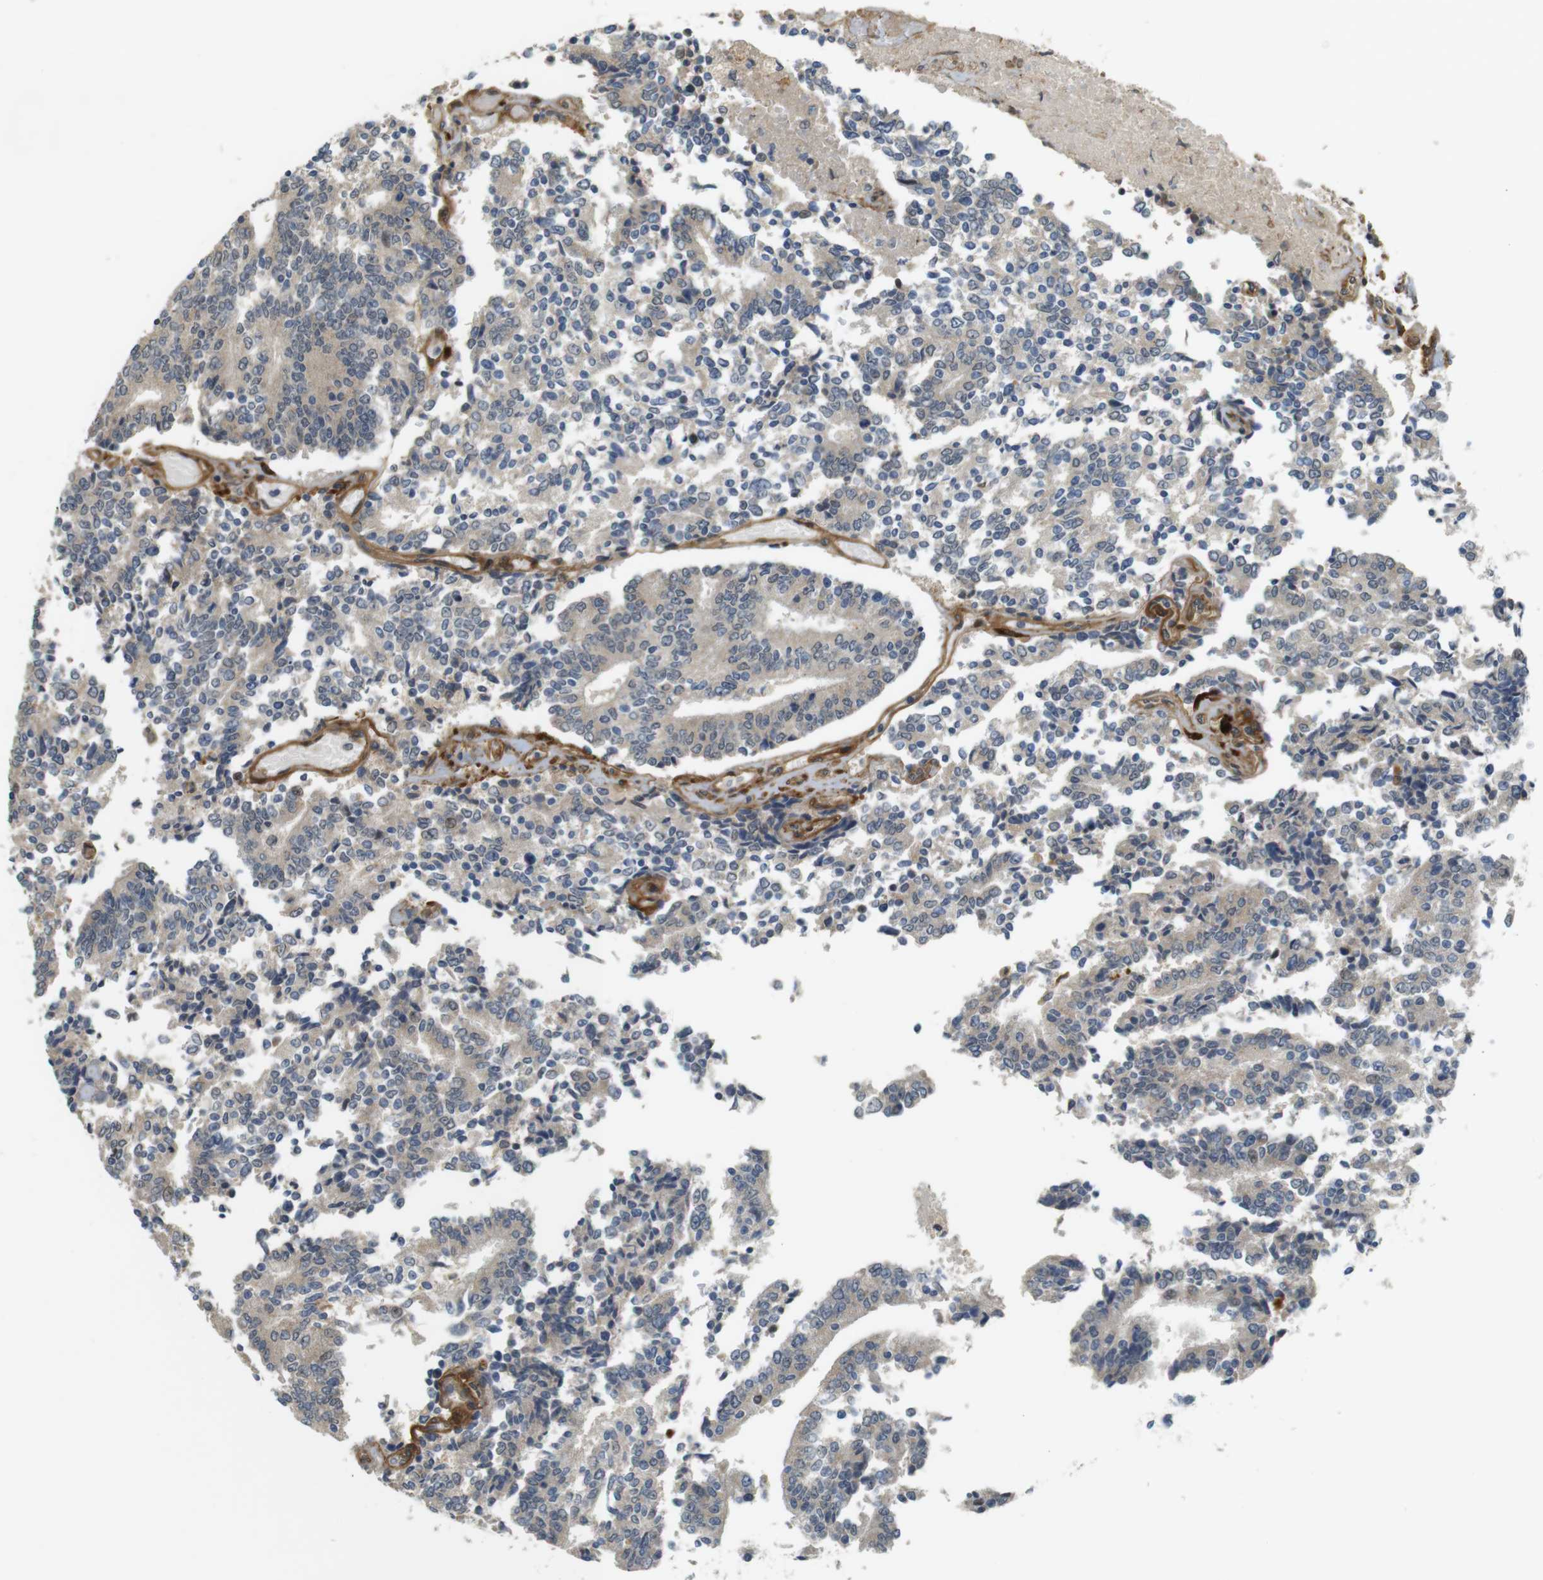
{"staining": {"intensity": "weak", "quantity": "<25%", "location": "cytoplasmic/membranous"}, "tissue": "prostate cancer", "cell_type": "Tumor cells", "image_type": "cancer", "snomed": [{"axis": "morphology", "description": "Normal tissue, NOS"}, {"axis": "morphology", "description": "Adenocarcinoma, High grade"}, {"axis": "topography", "description": "Prostate"}, {"axis": "topography", "description": "Seminal veicle"}], "caption": "High power microscopy image of an immunohistochemistry photomicrograph of adenocarcinoma (high-grade) (prostate), revealing no significant expression in tumor cells.", "gene": "TSPAN9", "patient": {"sex": "male", "age": 55}}